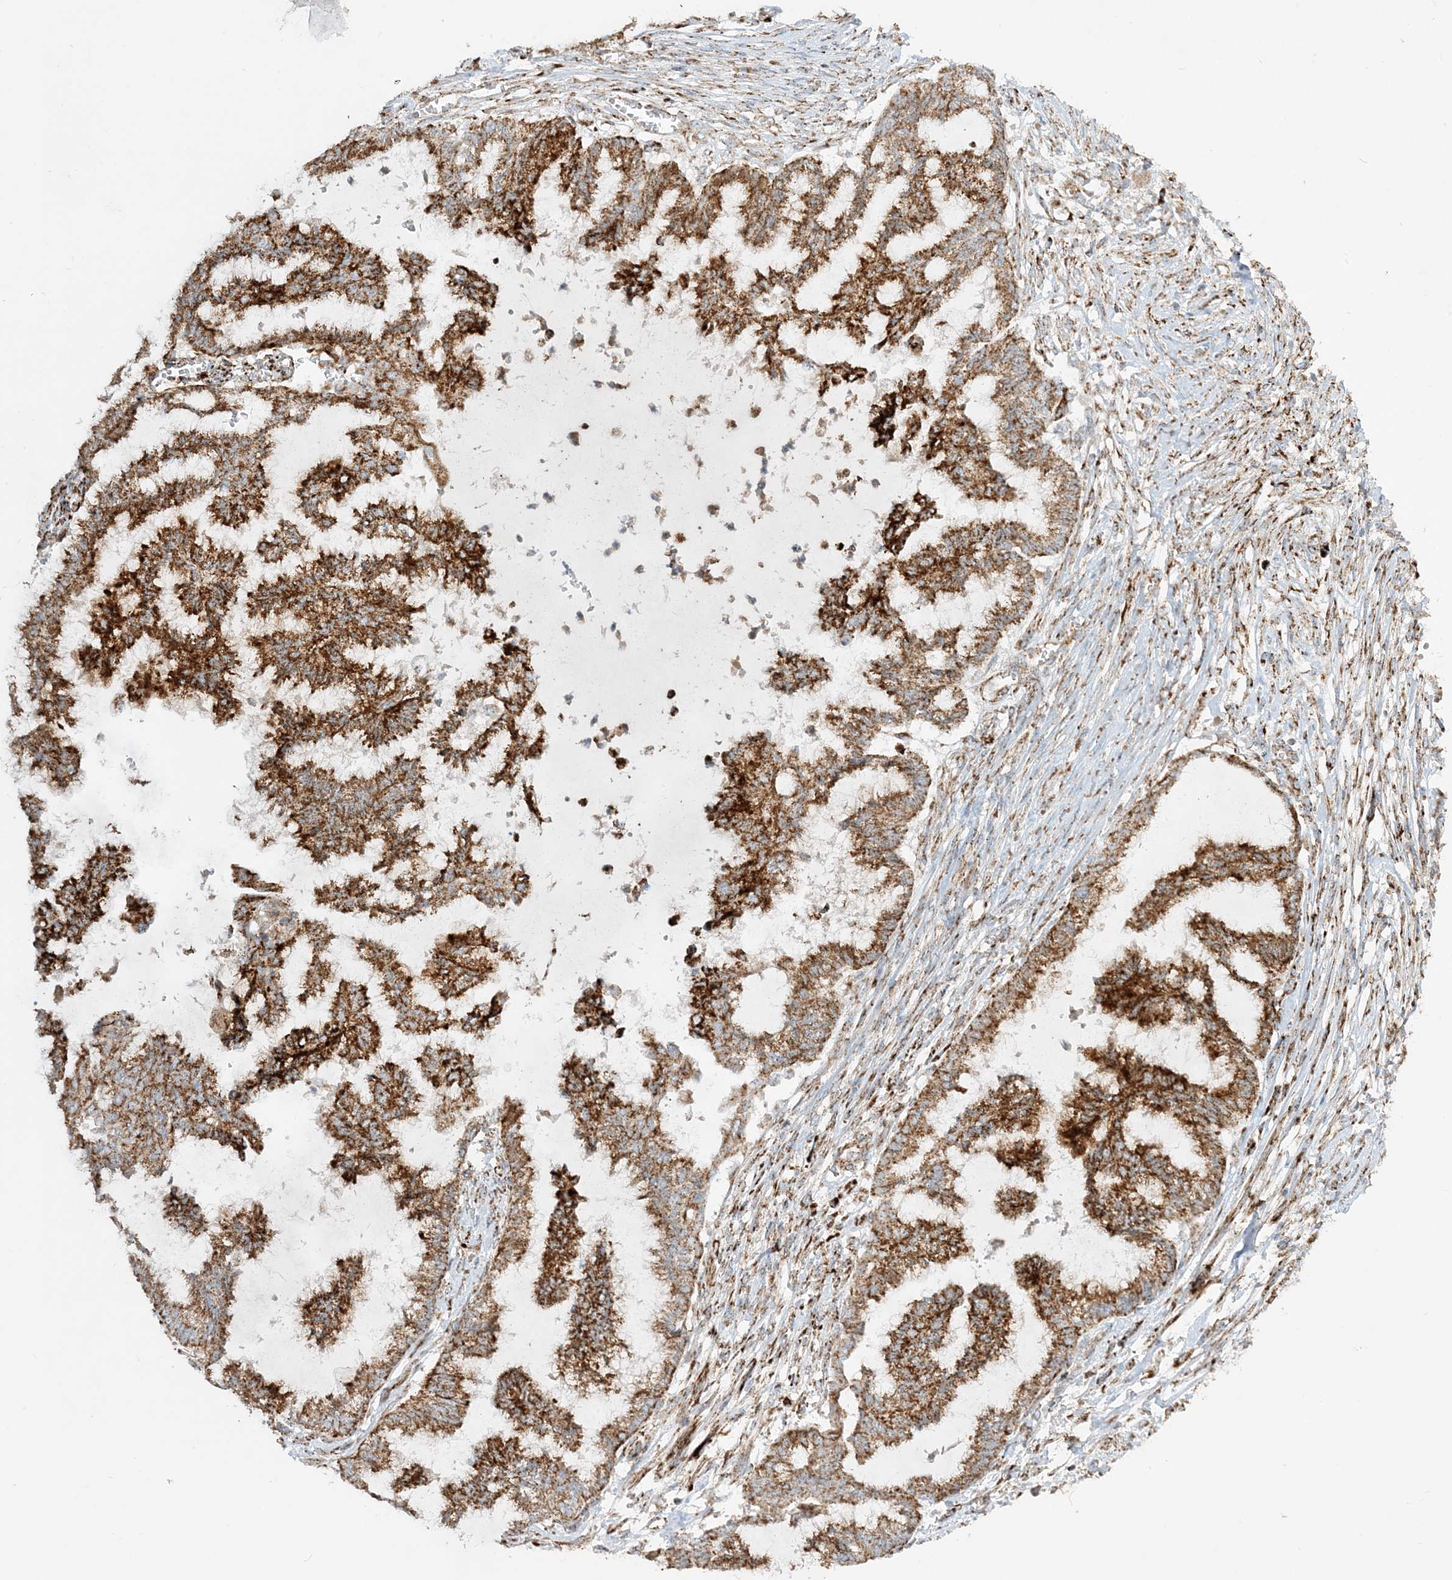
{"staining": {"intensity": "strong", "quantity": ">75%", "location": "cytoplasmic/membranous"}, "tissue": "endometrial cancer", "cell_type": "Tumor cells", "image_type": "cancer", "snomed": [{"axis": "morphology", "description": "Adenocarcinoma, NOS"}, {"axis": "topography", "description": "Endometrium"}], "caption": "Endometrial cancer stained with IHC shows strong cytoplasmic/membranous expression in about >75% of tumor cells.", "gene": "NDUFAF3", "patient": {"sex": "female", "age": 86}}